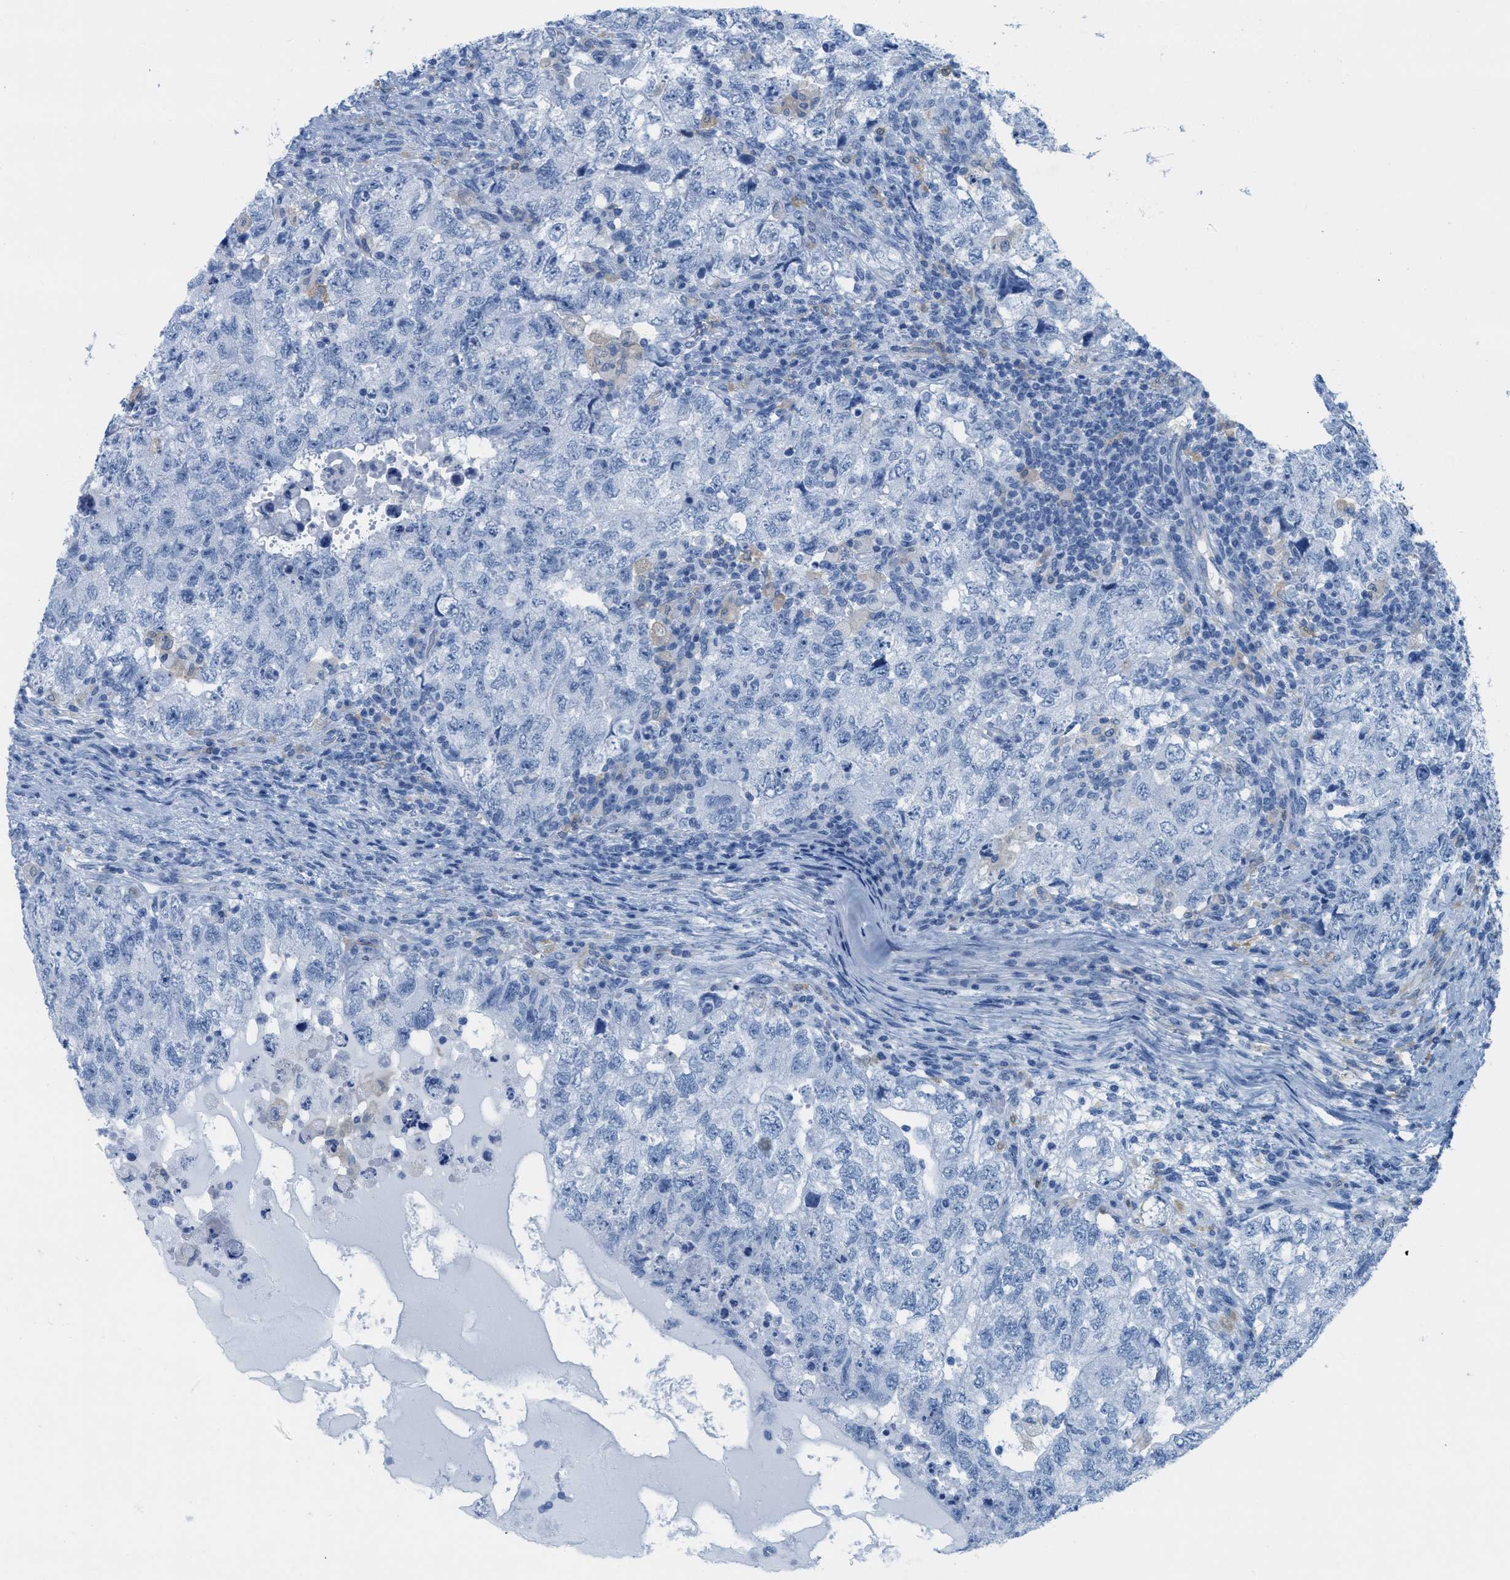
{"staining": {"intensity": "negative", "quantity": "none", "location": "none"}, "tissue": "testis cancer", "cell_type": "Tumor cells", "image_type": "cancer", "snomed": [{"axis": "morphology", "description": "Carcinoma, Embryonal, NOS"}, {"axis": "topography", "description": "Testis"}], "caption": "Immunohistochemistry (IHC) micrograph of testis embryonal carcinoma stained for a protein (brown), which exhibits no positivity in tumor cells.", "gene": "ASGR1", "patient": {"sex": "male", "age": 36}}